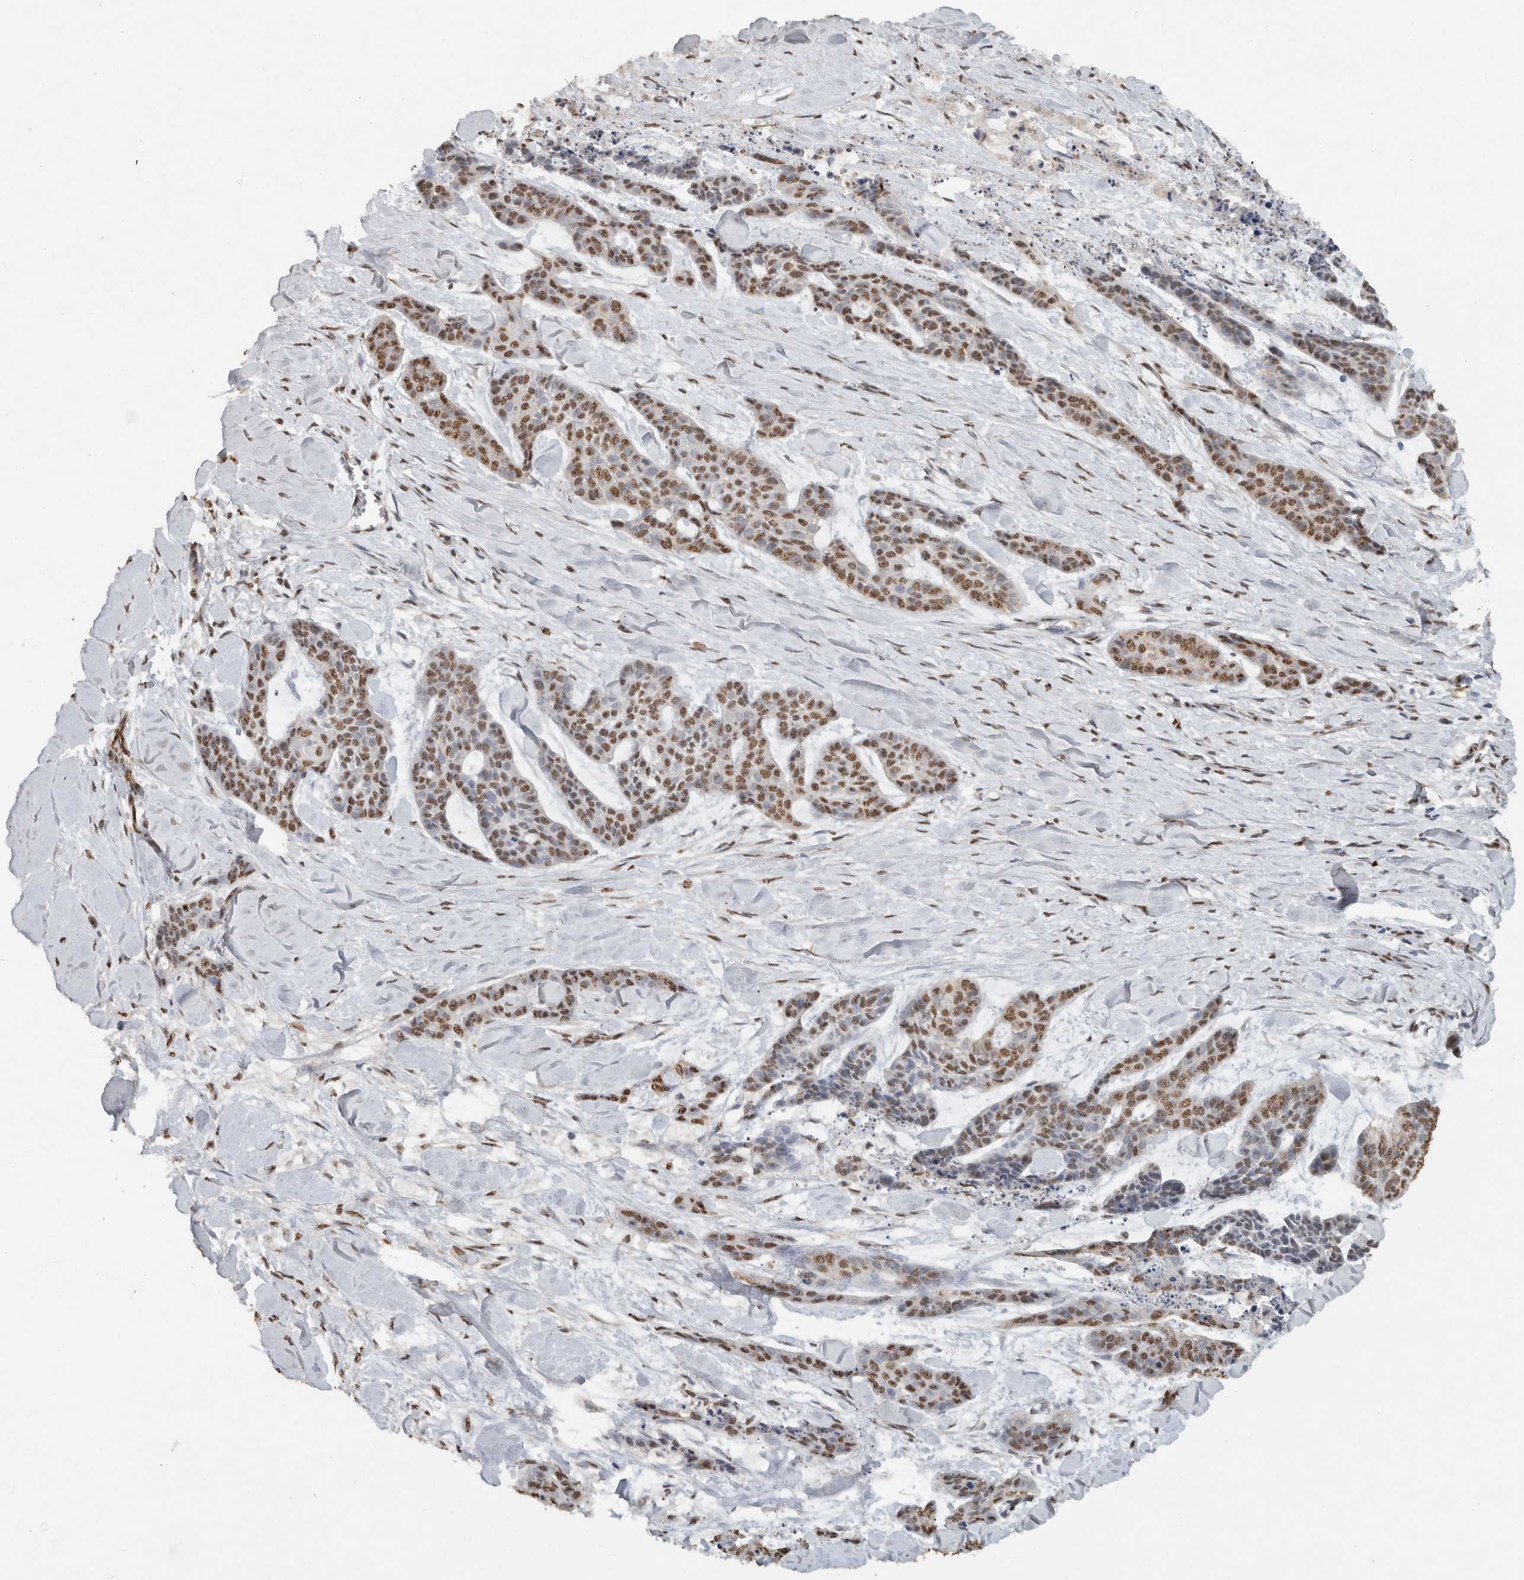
{"staining": {"intensity": "moderate", "quantity": ">75%", "location": "nuclear"}, "tissue": "skin cancer", "cell_type": "Tumor cells", "image_type": "cancer", "snomed": [{"axis": "morphology", "description": "Basal cell carcinoma"}, {"axis": "topography", "description": "Skin"}], "caption": "An IHC micrograph of tumor tissue is shown. Protein staining in brown shows moderate nuclear positivity in skin cancer (basal cell carcinoma) within tumor cells.", "gene": "HAND2", "patient": {"sex": "female", "age": 64}}